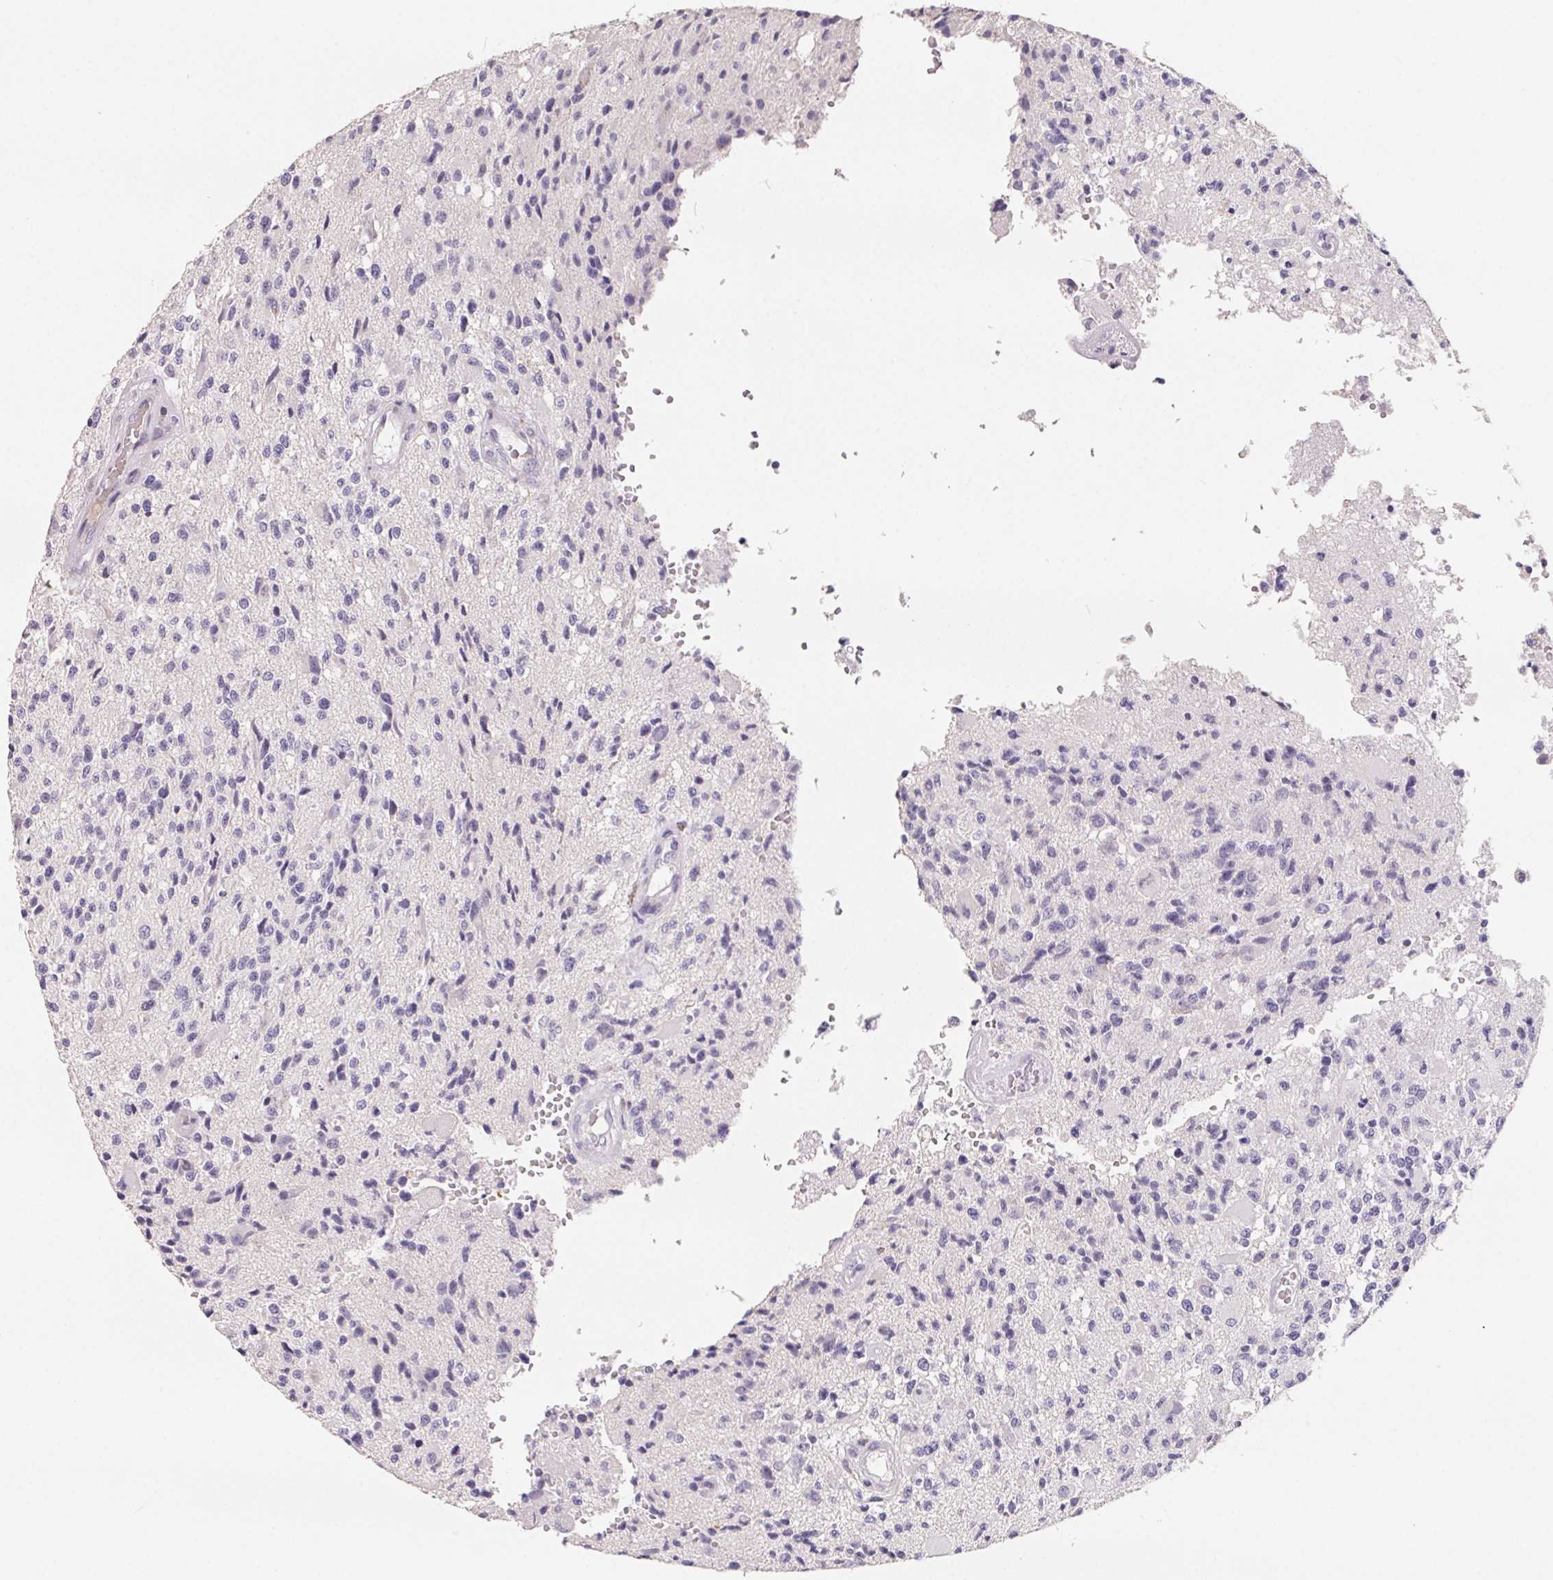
{"staining": {"intensity": "negative", "quantity": "none", "location": "none"}, "tissue": "glioma", "cell_type": "Tumor cells", "image_type": "cancer", "snomed": [{"axis": "morphology", "description": "Glioma, malignant, High grade"}, {"axis": "topography", "description": "Brain"}], "caption": "This is a histopathology image of immunohistochemistry (IHC) staining of glioma, which shows no staining in tumor cells.", "gene": "FDX1", "patient": {"sex": "female", "age": 63}}